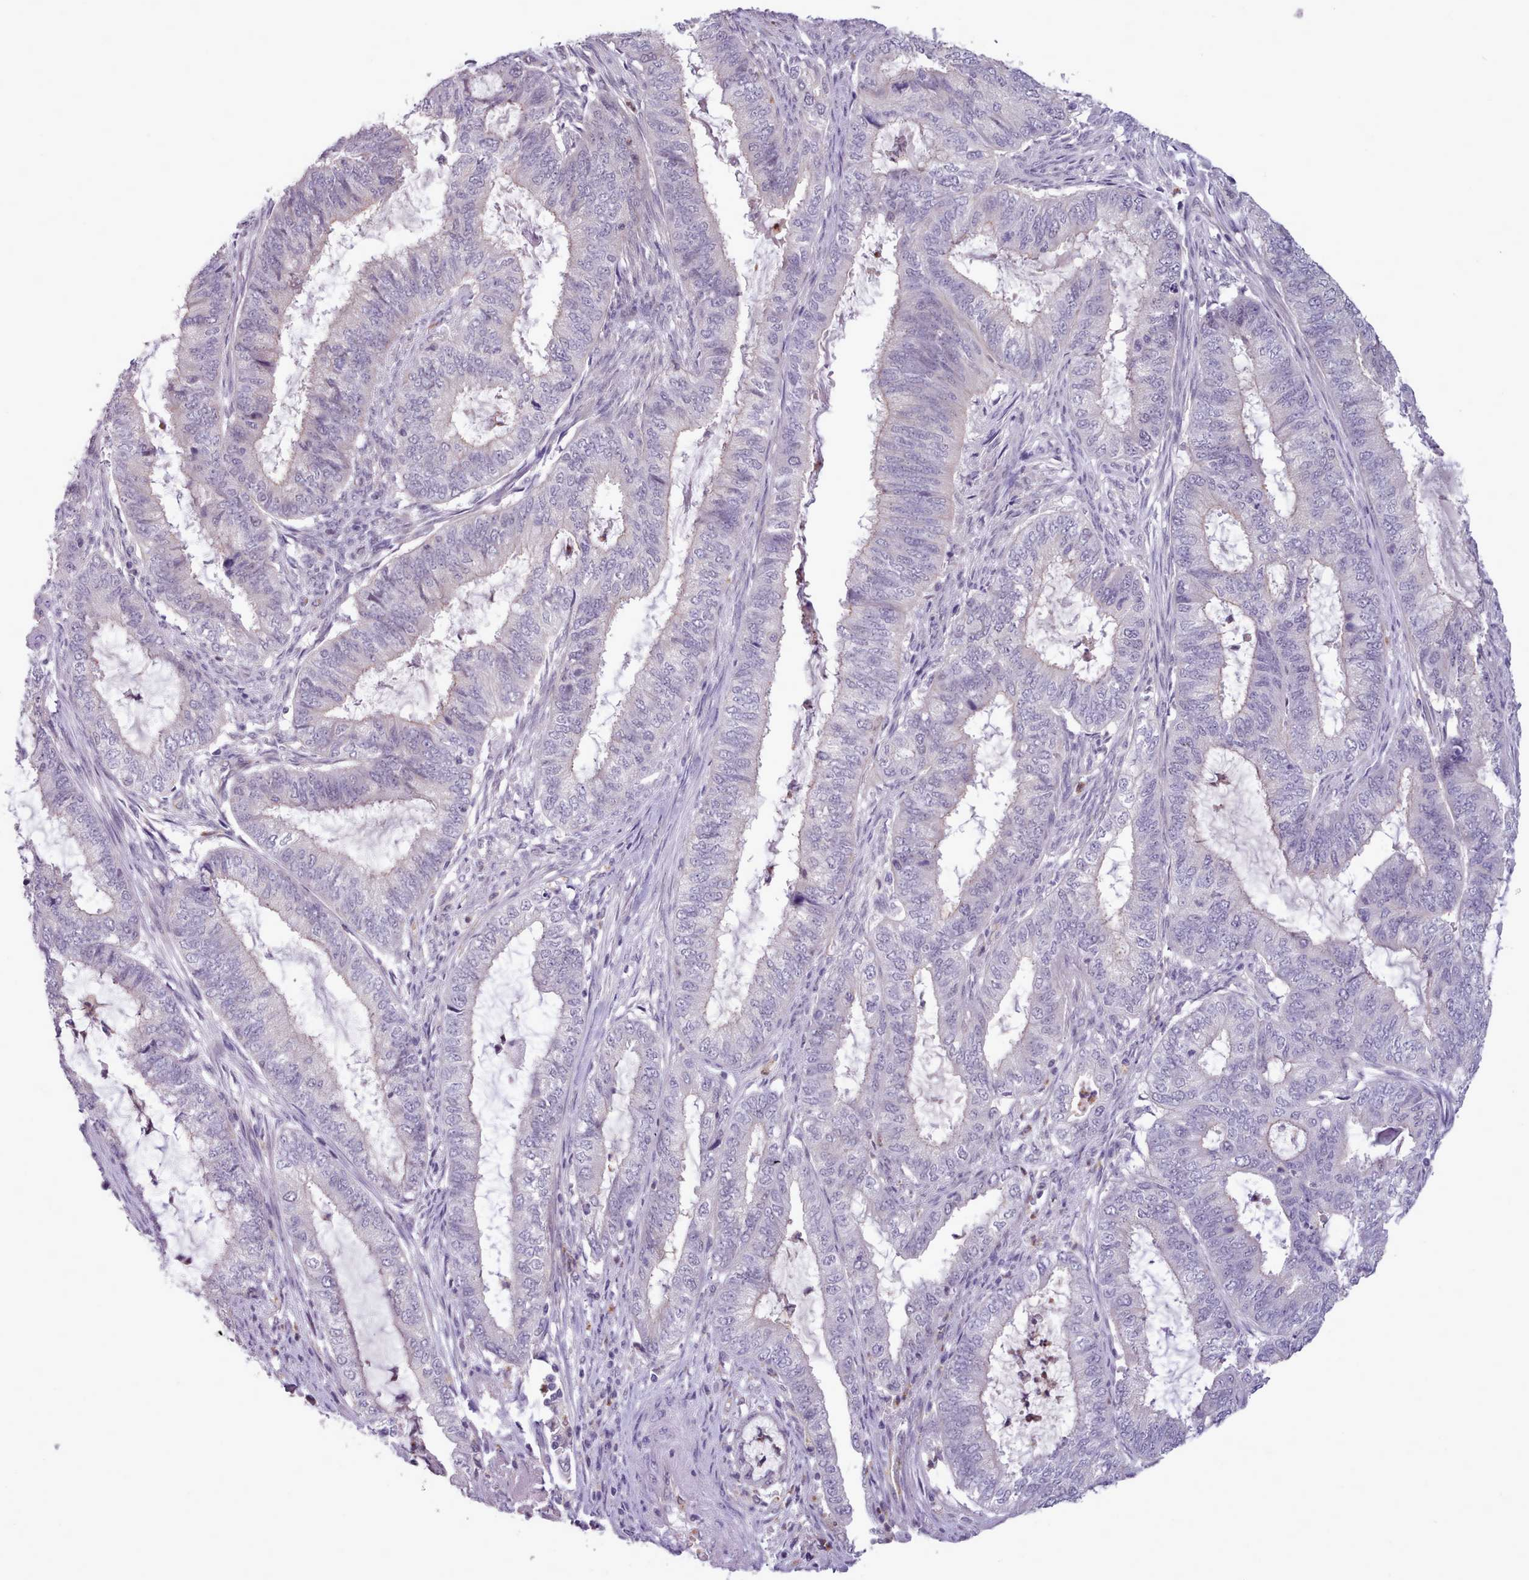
{"staining": {"intensity": "negative", "quantity": "none", "location": "none"}, "tissue": "endometrial cancer", "cell_type": "Tumor cells", "image_type": "cancer", "snomed": [{"axis": "morphology", "description": "Adenocarcinoma, NOS"}, {"axis": "topography", "description": "Endometrium"}], "caption": "Tumor cells are negative for protein expression in human adenocarcinoma (endometrial).", "gene": "KCTD16", "patient": {"sex": "female", "age": 51}}